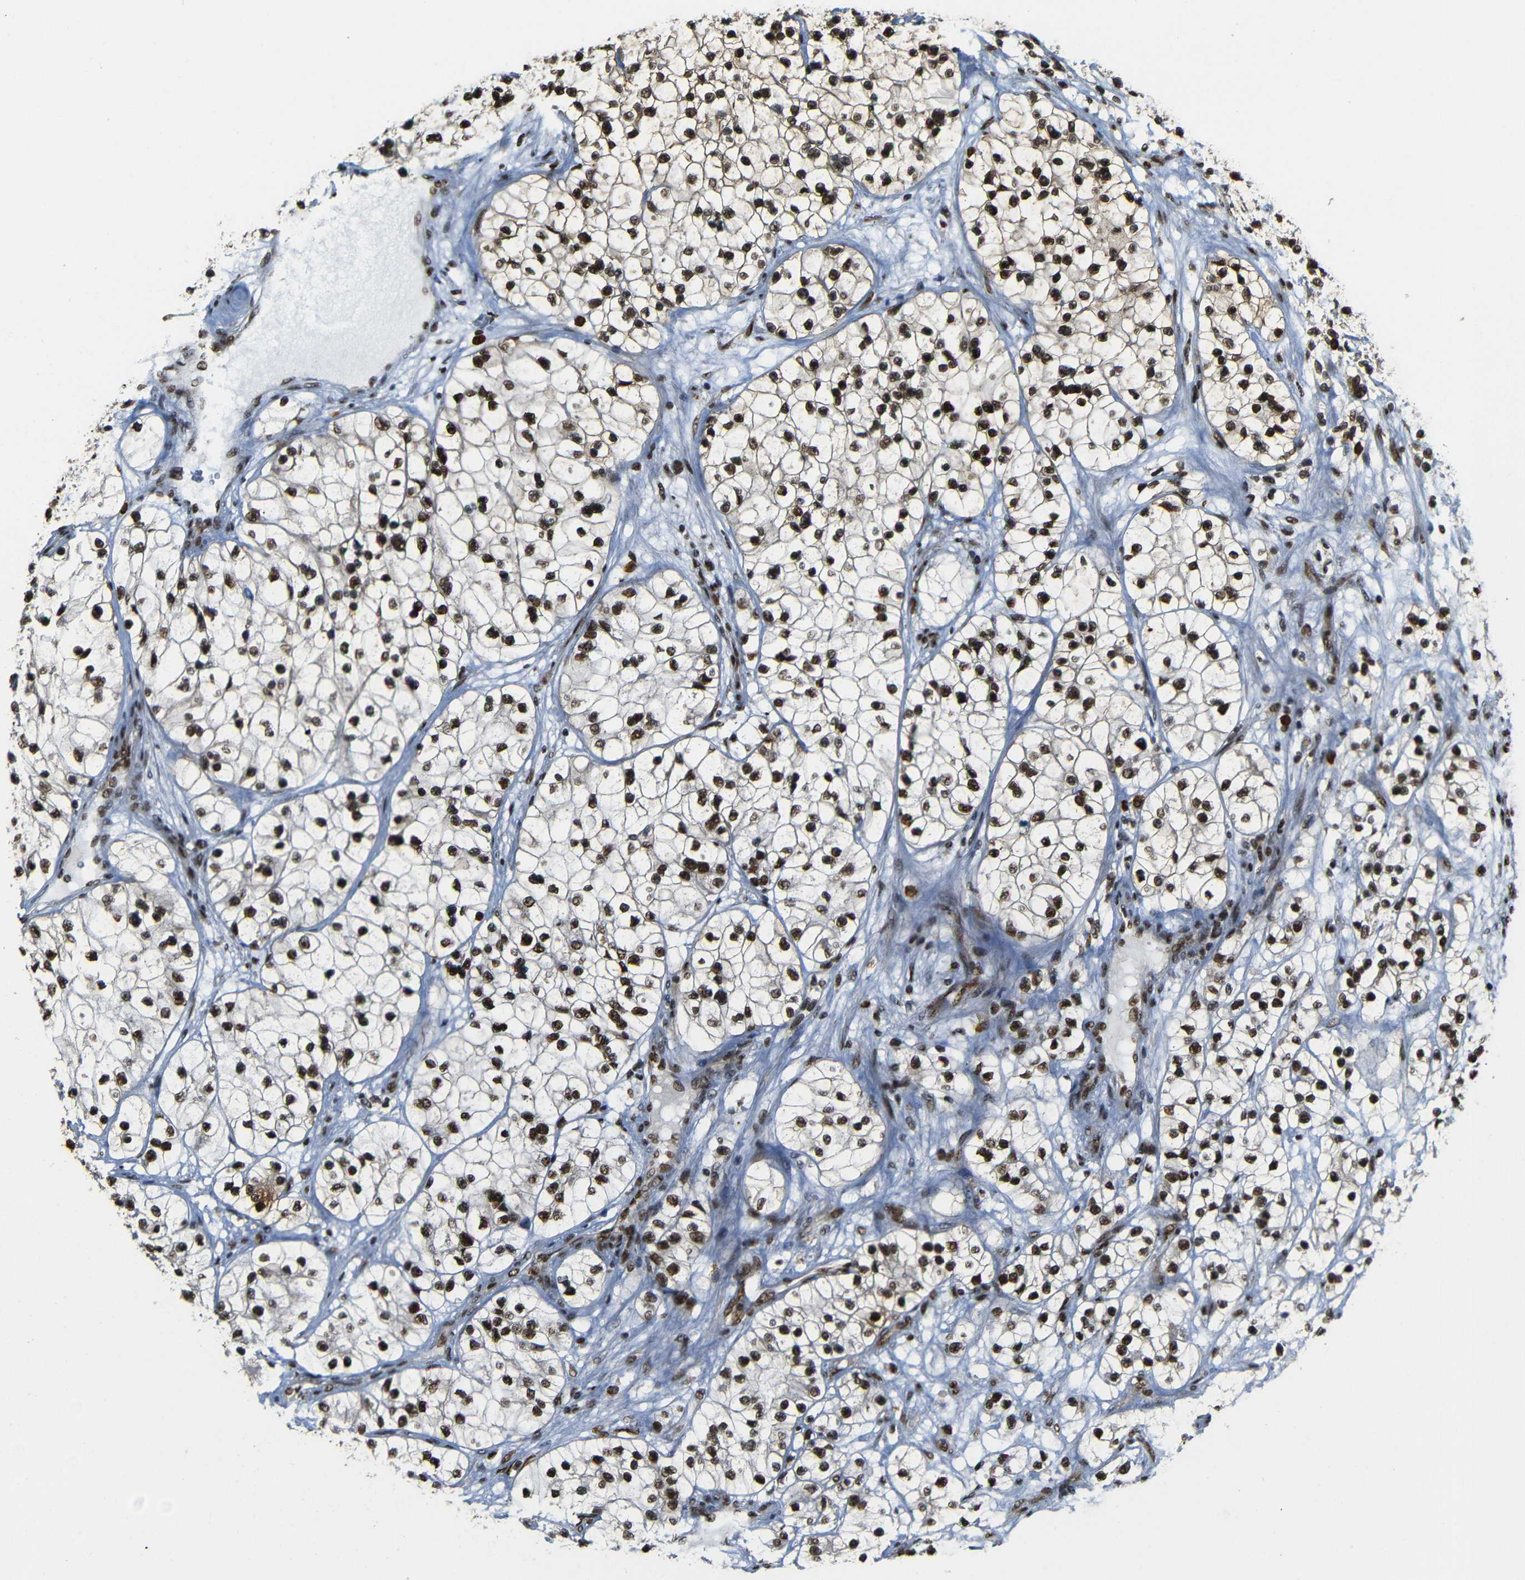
{"staining": {"intensity": "strong", "quantity": ">75%", "location": "cytoplasmic/membranous,nuclear"}, "tissue": "renal cancer", "cell_type": "Tumor cells", "image_type": "cancer", "snomed": [{"axis": "morphology", "description": "Adenocarcinoma, NOS"}, {"axis": "topography", "description": "Kidney"}], "caption": "Immunohistochemical staining of human adenocarcinoma (renal) demonstrates strong cytoplasmic/membranous and nuclear protein staining in approximately >75% of tumor cells. (DAB IHC with brightfield microscopy, high magnification).", "gene": "TCF7L2", "patient": {"sex": "female", "age": 57}}